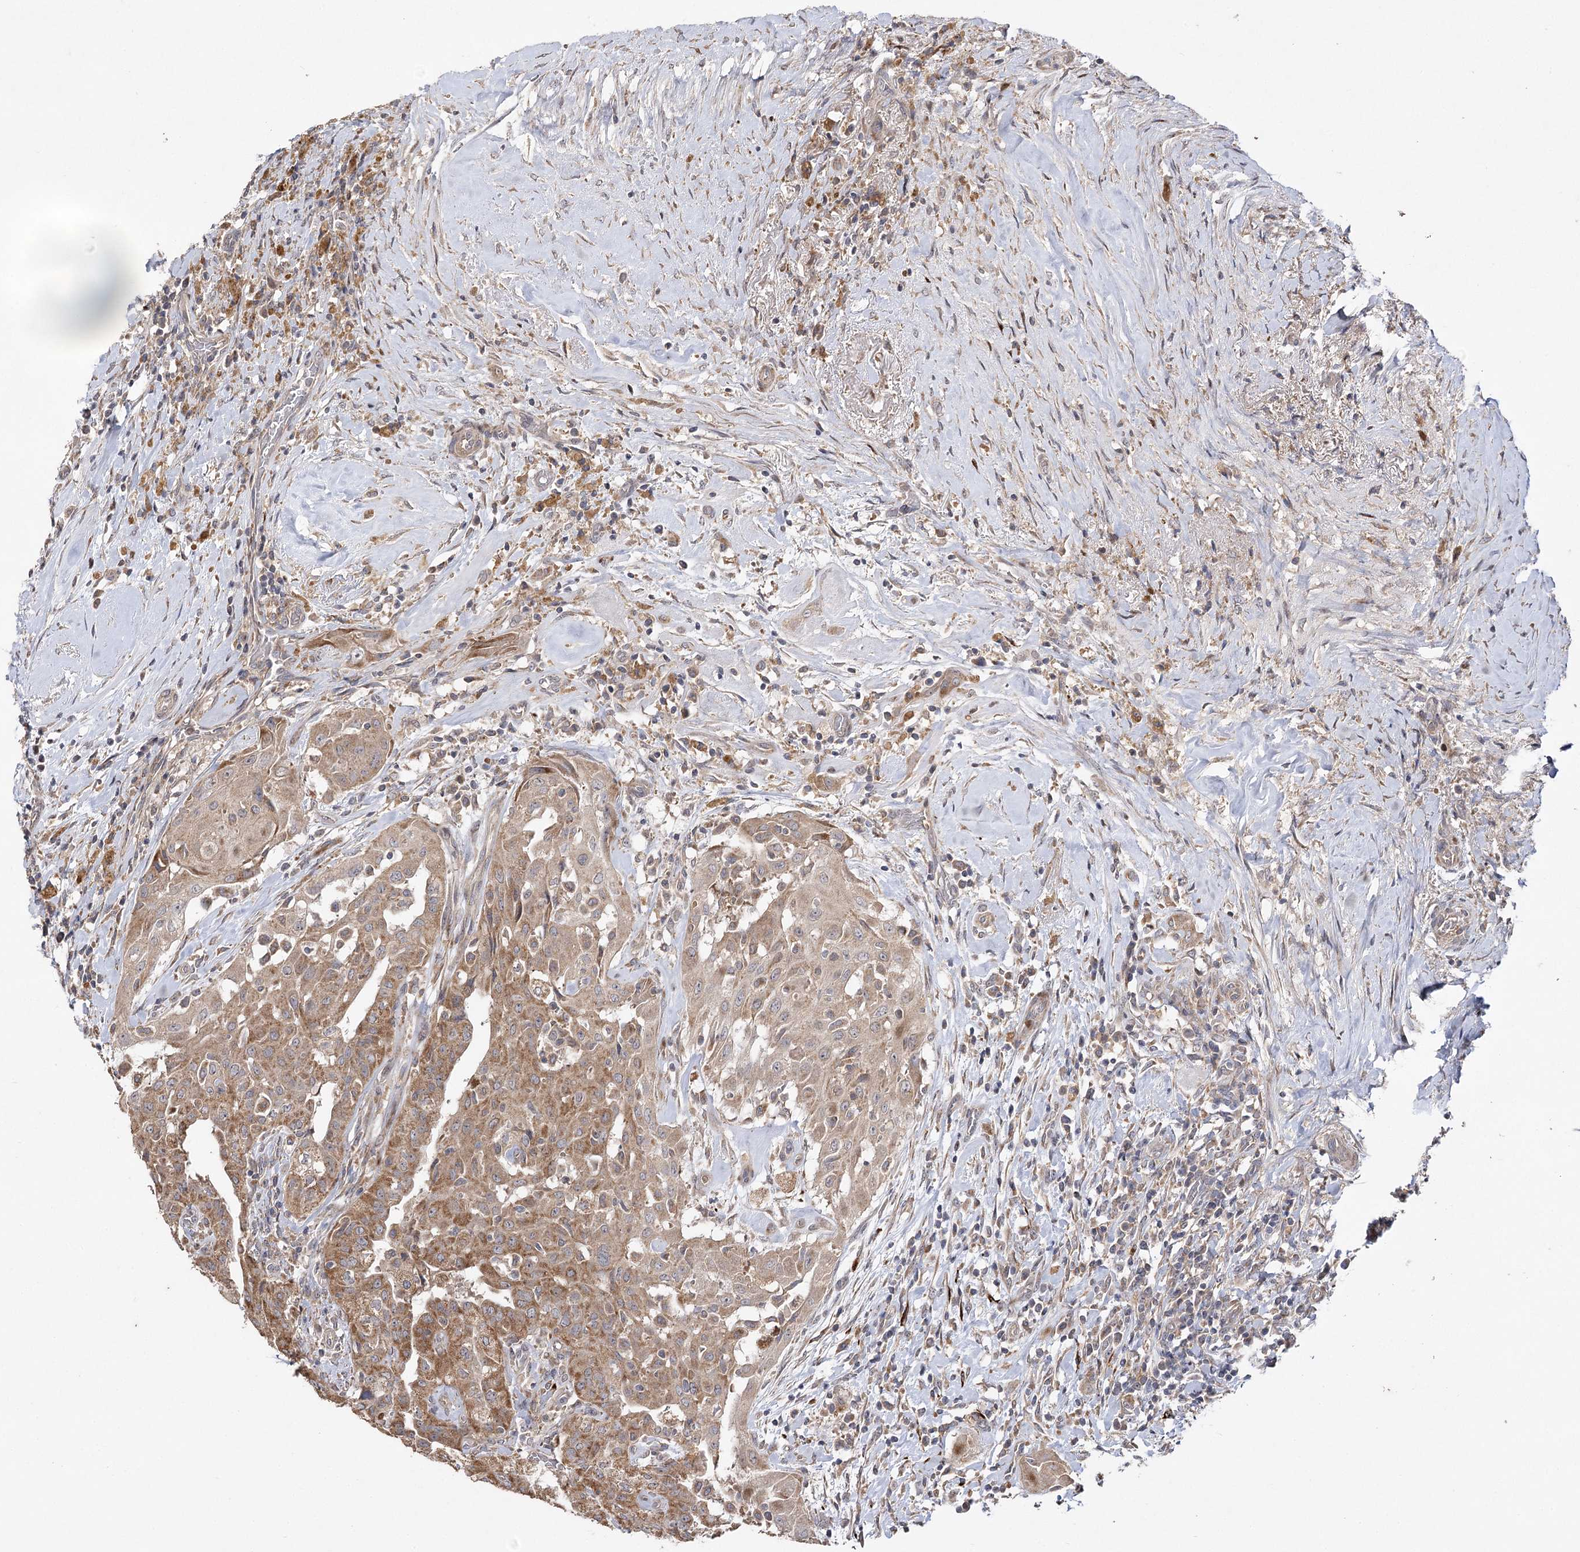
{"staining": {"intensity": "moderate", "quantity": ">75%", "location": "cytoplasmic/membranous"}, "tissue": "thyroid cancer", "cell_type": "Tumor cells", "image_type": "cancer", "snomed": [{"axis": "morphology", "description": "Papillary adenocarcinoma, NOS"}, {"axis": "topography", "description": "Thyroid gland"}], "caption": "Thyroid cancer stained for a protein (brown) demonstrates moderate cytoplasmic/membranous positive expression in approximately >75% of tumor cells.", "gene": "OBSL1", "patient": {"sex": "female", "age": 59}}